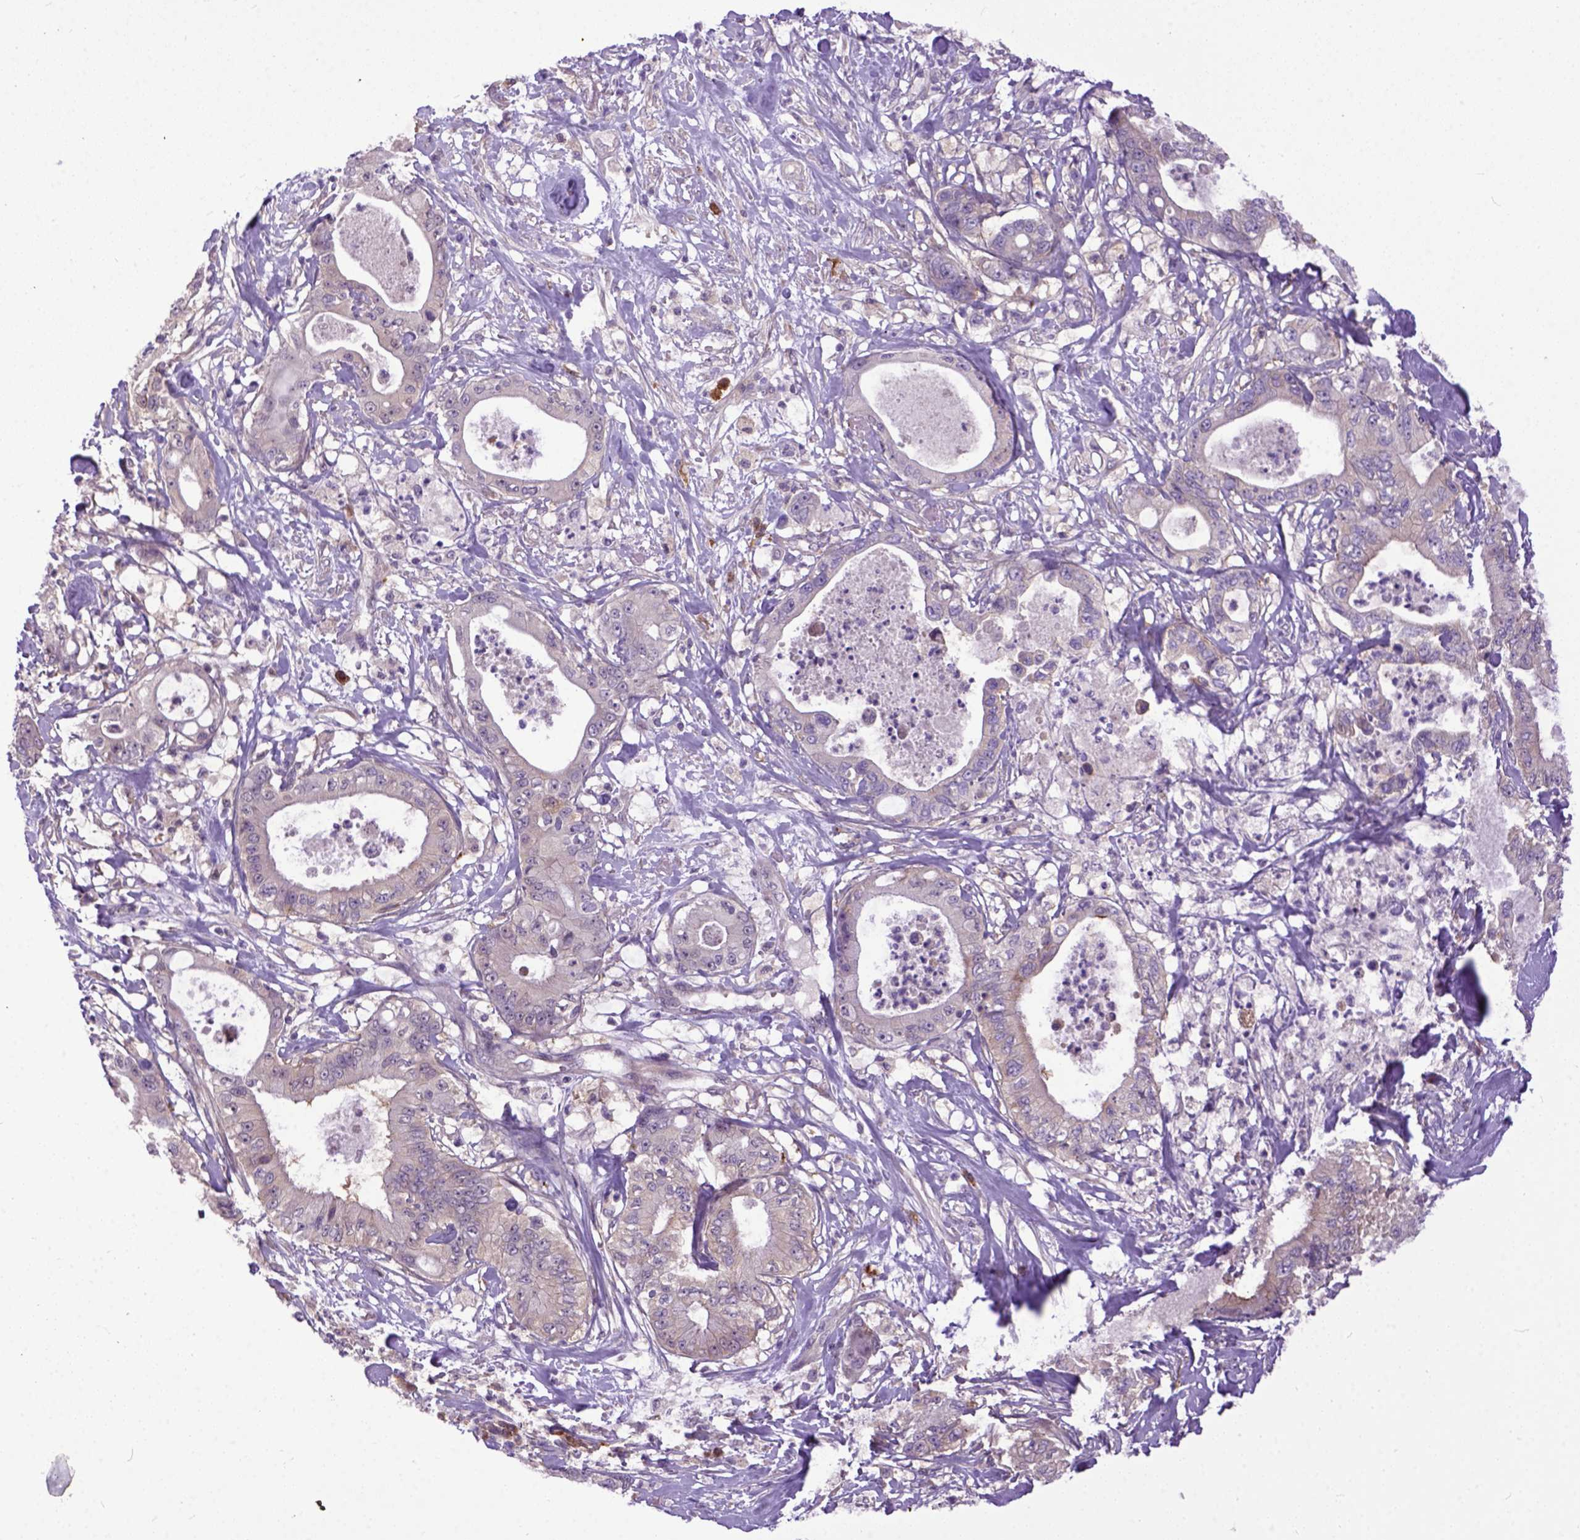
{"staining": {"intensity": "weak", "quantity": "<25%", "location": "cytoplasmic/membranous"}, "tissue": "pancreatic cancer", "cell_type": "Tumor cells", "image_type": "cancer", "snomed": [{"axis": "morphology", "description": "Adenocarcinoma, NOS"}, {"axis": "topography", "description": "Pancreas"}], "caption": "Immunohistochemical staining of human adenocarcinoma (pancreatic) shows no significant positivity in tumor cells.", "gene": "CPNE1", "patient": {"sex": "male", "age": 71}}